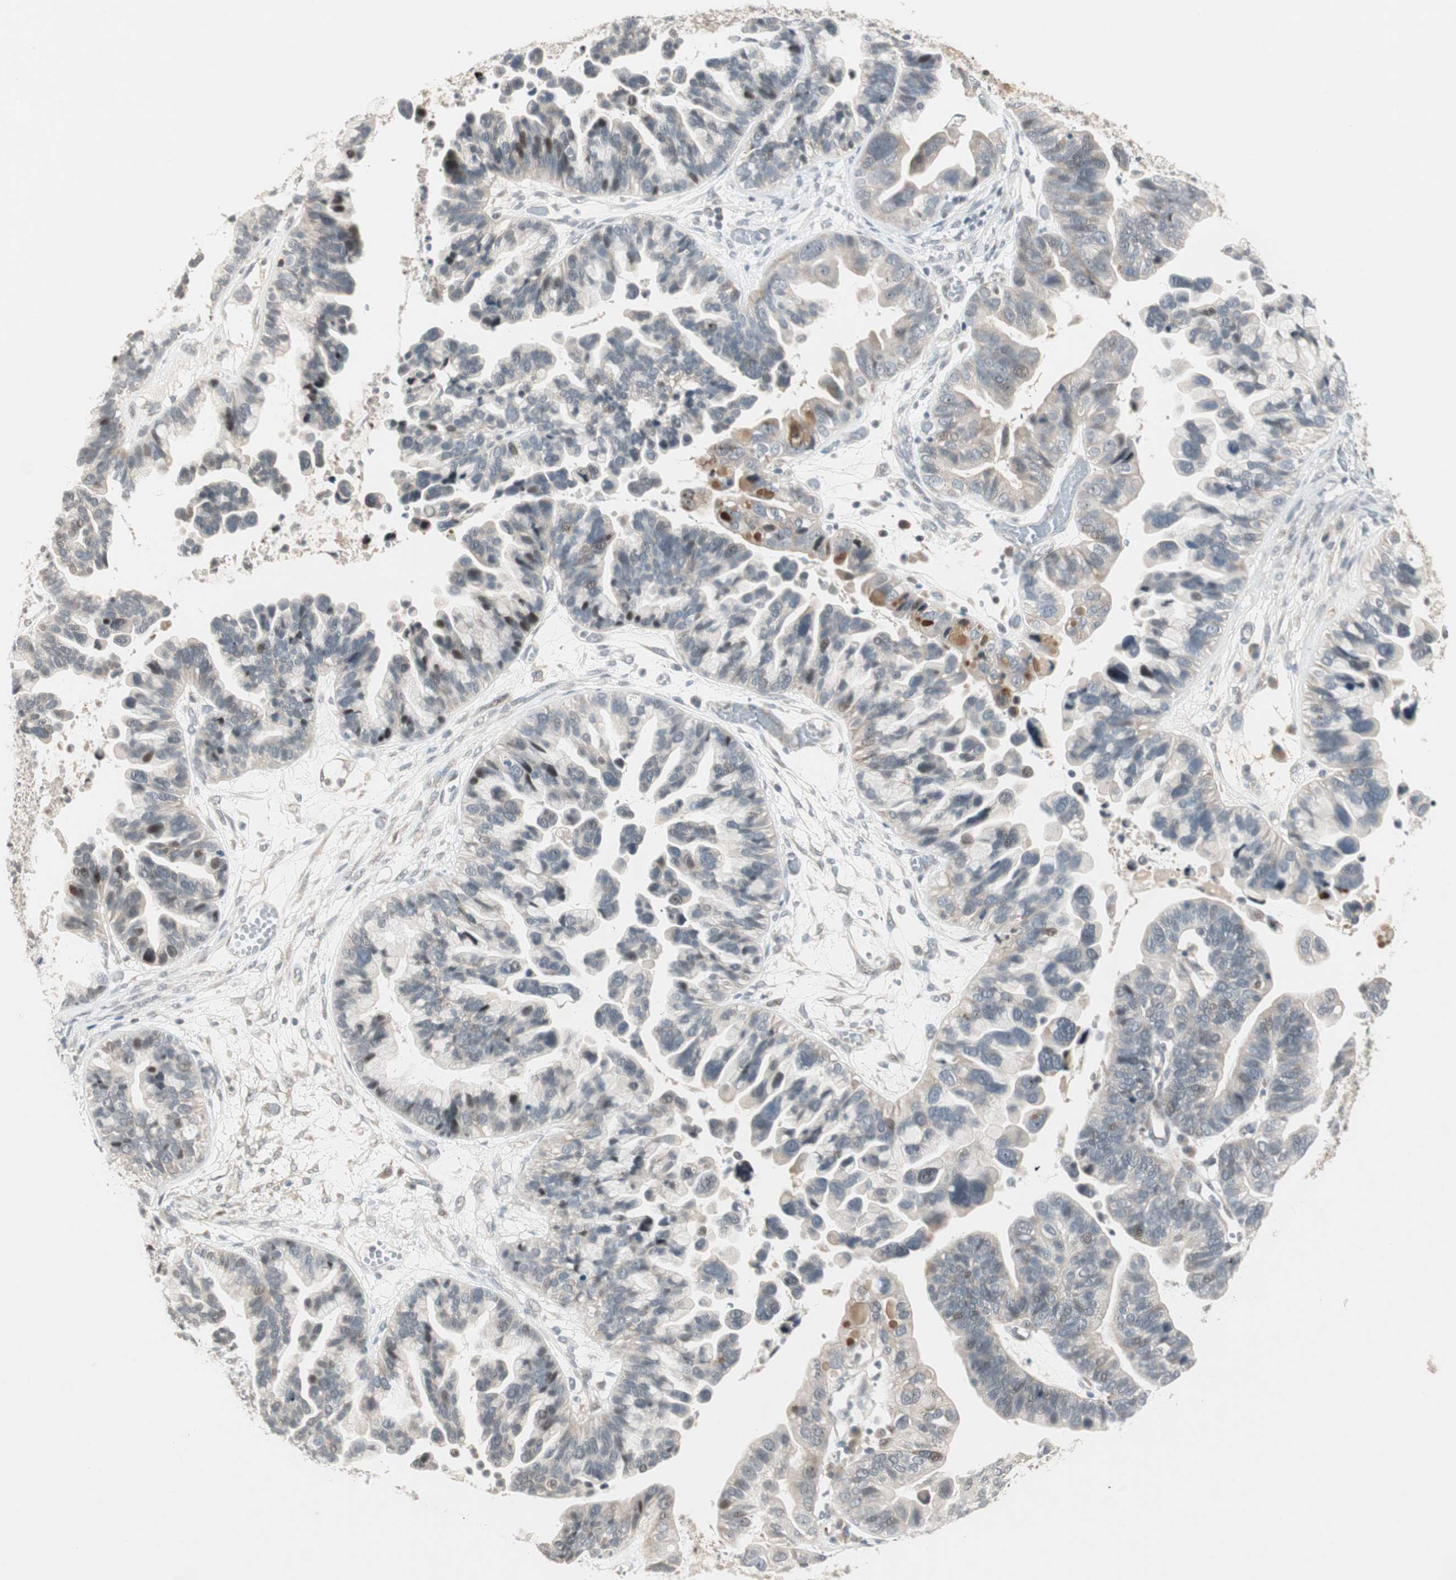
{"staining": {"intensity": "weak", "quantity": "<25%", "location": "cytoplasmic/membranous,nuclear"}, "tissue": "ovarian cancer", "cell_type": "Tumor cells", "image_type": "cancer", "snomed": [{"axis": "morphology", "description": "Cystadenocarcinoma, serous, NOS"}, {"axis": "topography", "description": "Ovary"}], "caption": "Tumor cells show no significant staining in ovarian serous cystadenocarcinoma.", "gene": "ACSL5", "patient": {"sex": "female", "age": 56}}